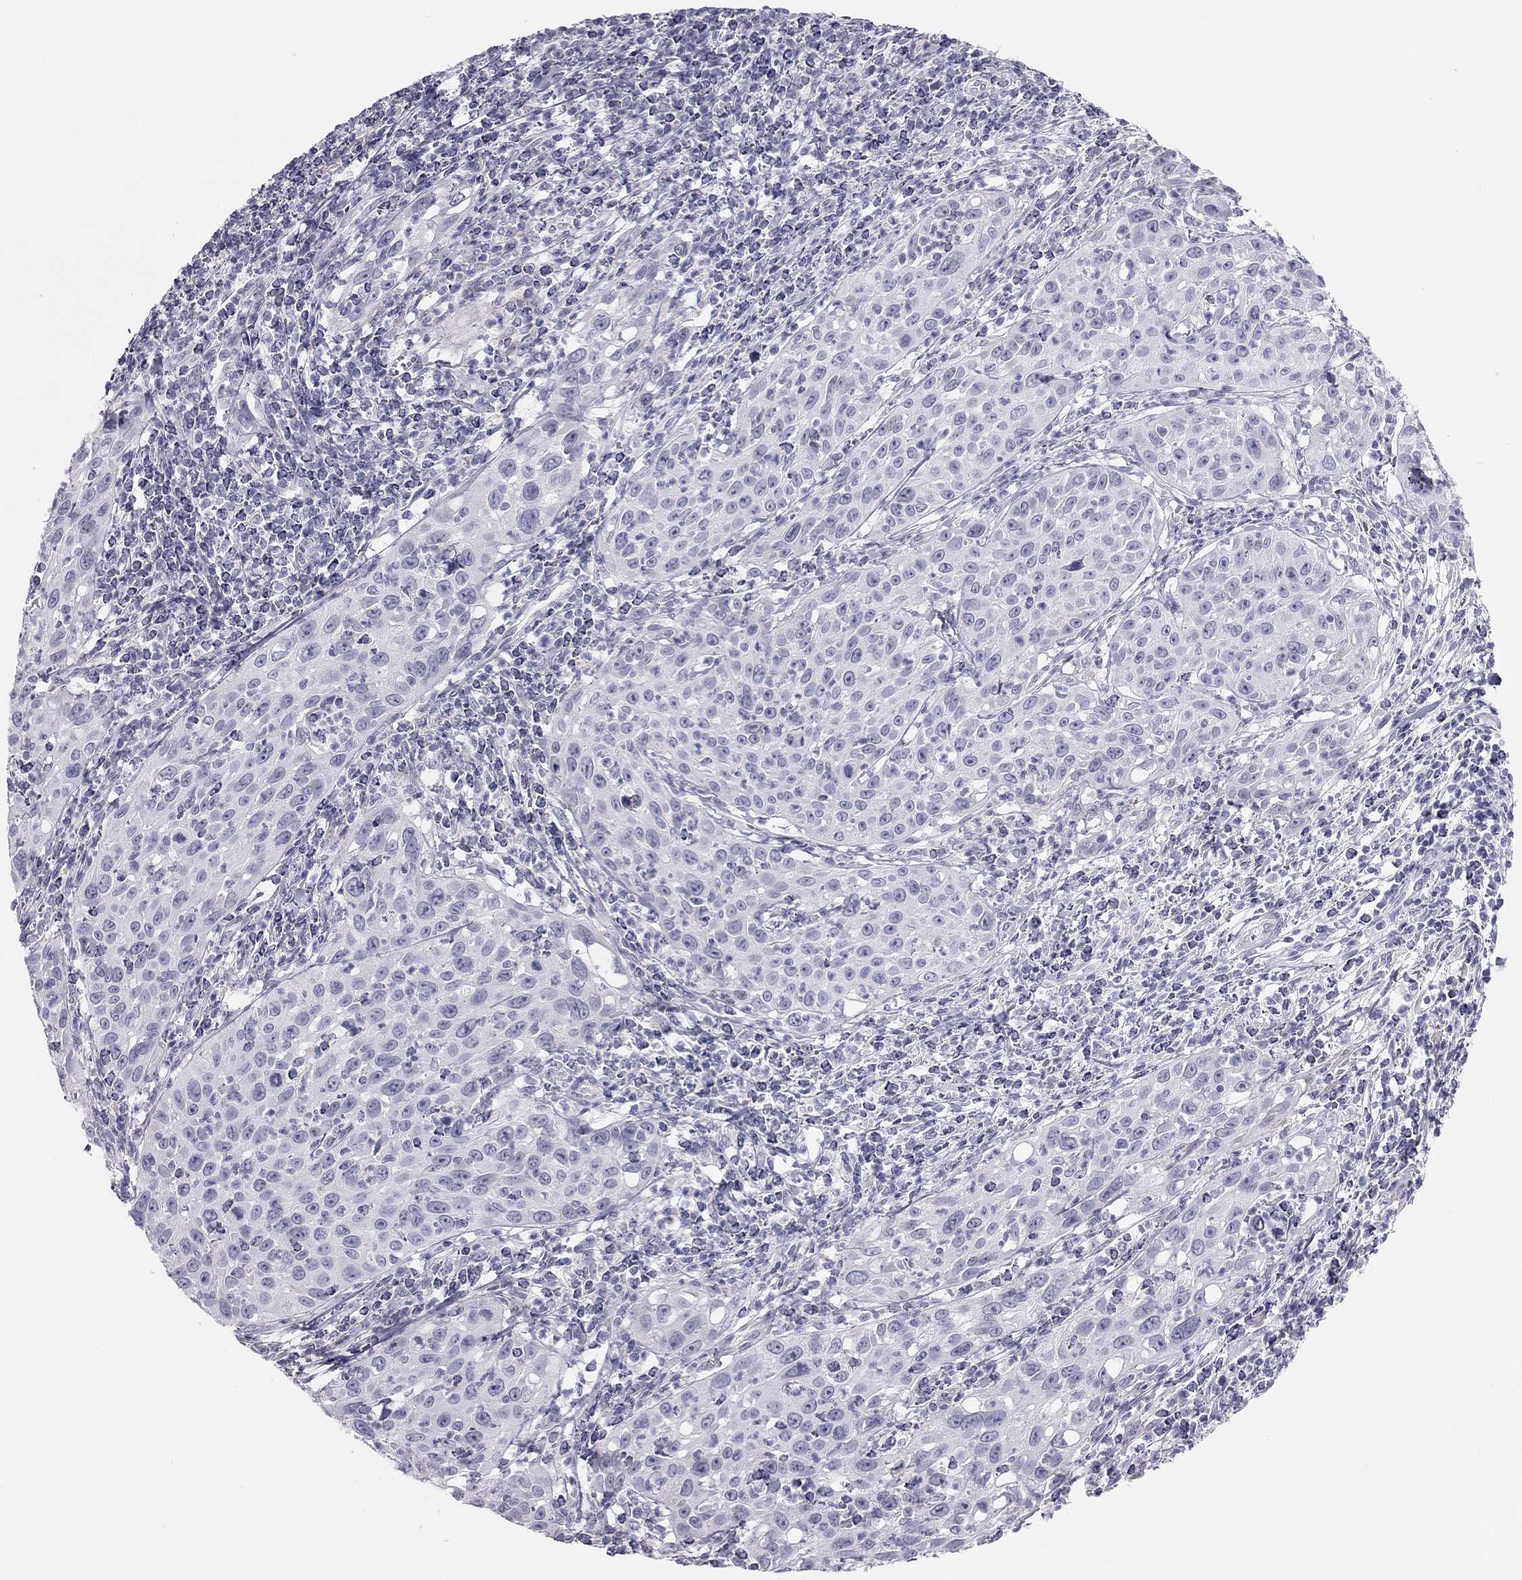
{"staining": {"intensity": "negative", "quantity": "none", "location": "none"}, "tissue": "cervical cancer", "cell_type": "Tumor cells", "image_type": "cancer", "snomed": [{"axis": "morphology", "description": "Squamous cell carcinoma, NOS"}, {"axis": "topography", "description": "Cervix"}], "caption": "DAB (3,3'-diaminobenzidine) immunohistochemical staining of human cervical cancer (squamous cell carcinoma) demonstrates no significant positivity in tumor cells.", "gene": "SPATA12", "patient": {"sex": "female", "age": 26}}